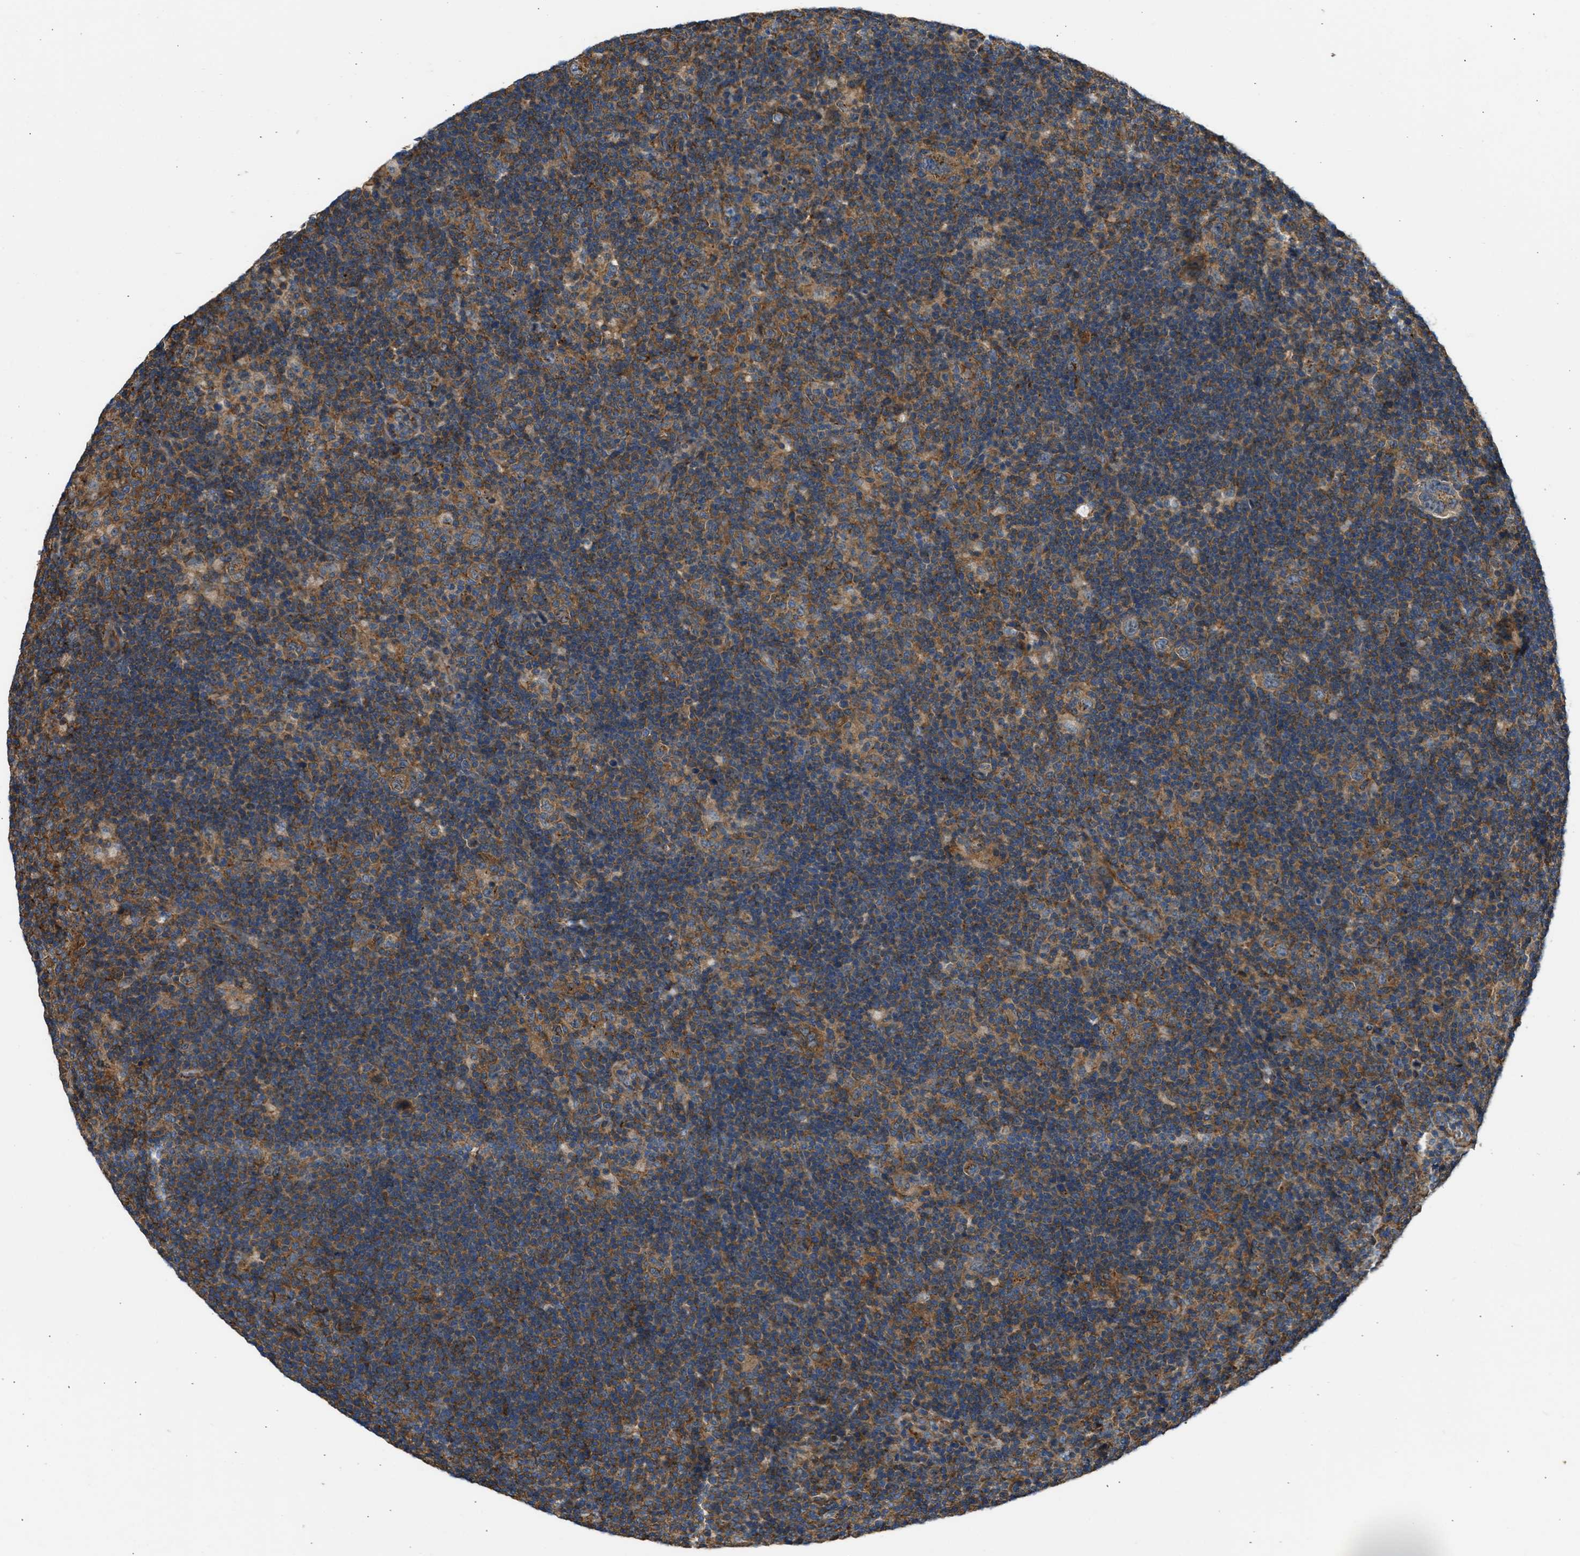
{"staining": {"intensity": "moderate", "quantity": ">75%", "location": "cytoplasmic/membranous"}, "tissue": "lymphoma", "cell_type": "Tumor cells", "image_type": "cancer", "snomed": [{"axis": "morphology", "description": "Hodgkin's disease, NOS"}, {"axis": "topography", "description": "Lymph node"}], "caption": "IHC of lymphoma reveals medium levels of moderate cytoplasmic/membranous expression in about >75% of tumor cells. The protein is shown in brown color, while the nuclei are stained blue.", "gene": "SEPTIN2", "patient": {"sex": "female", "age": 57}}